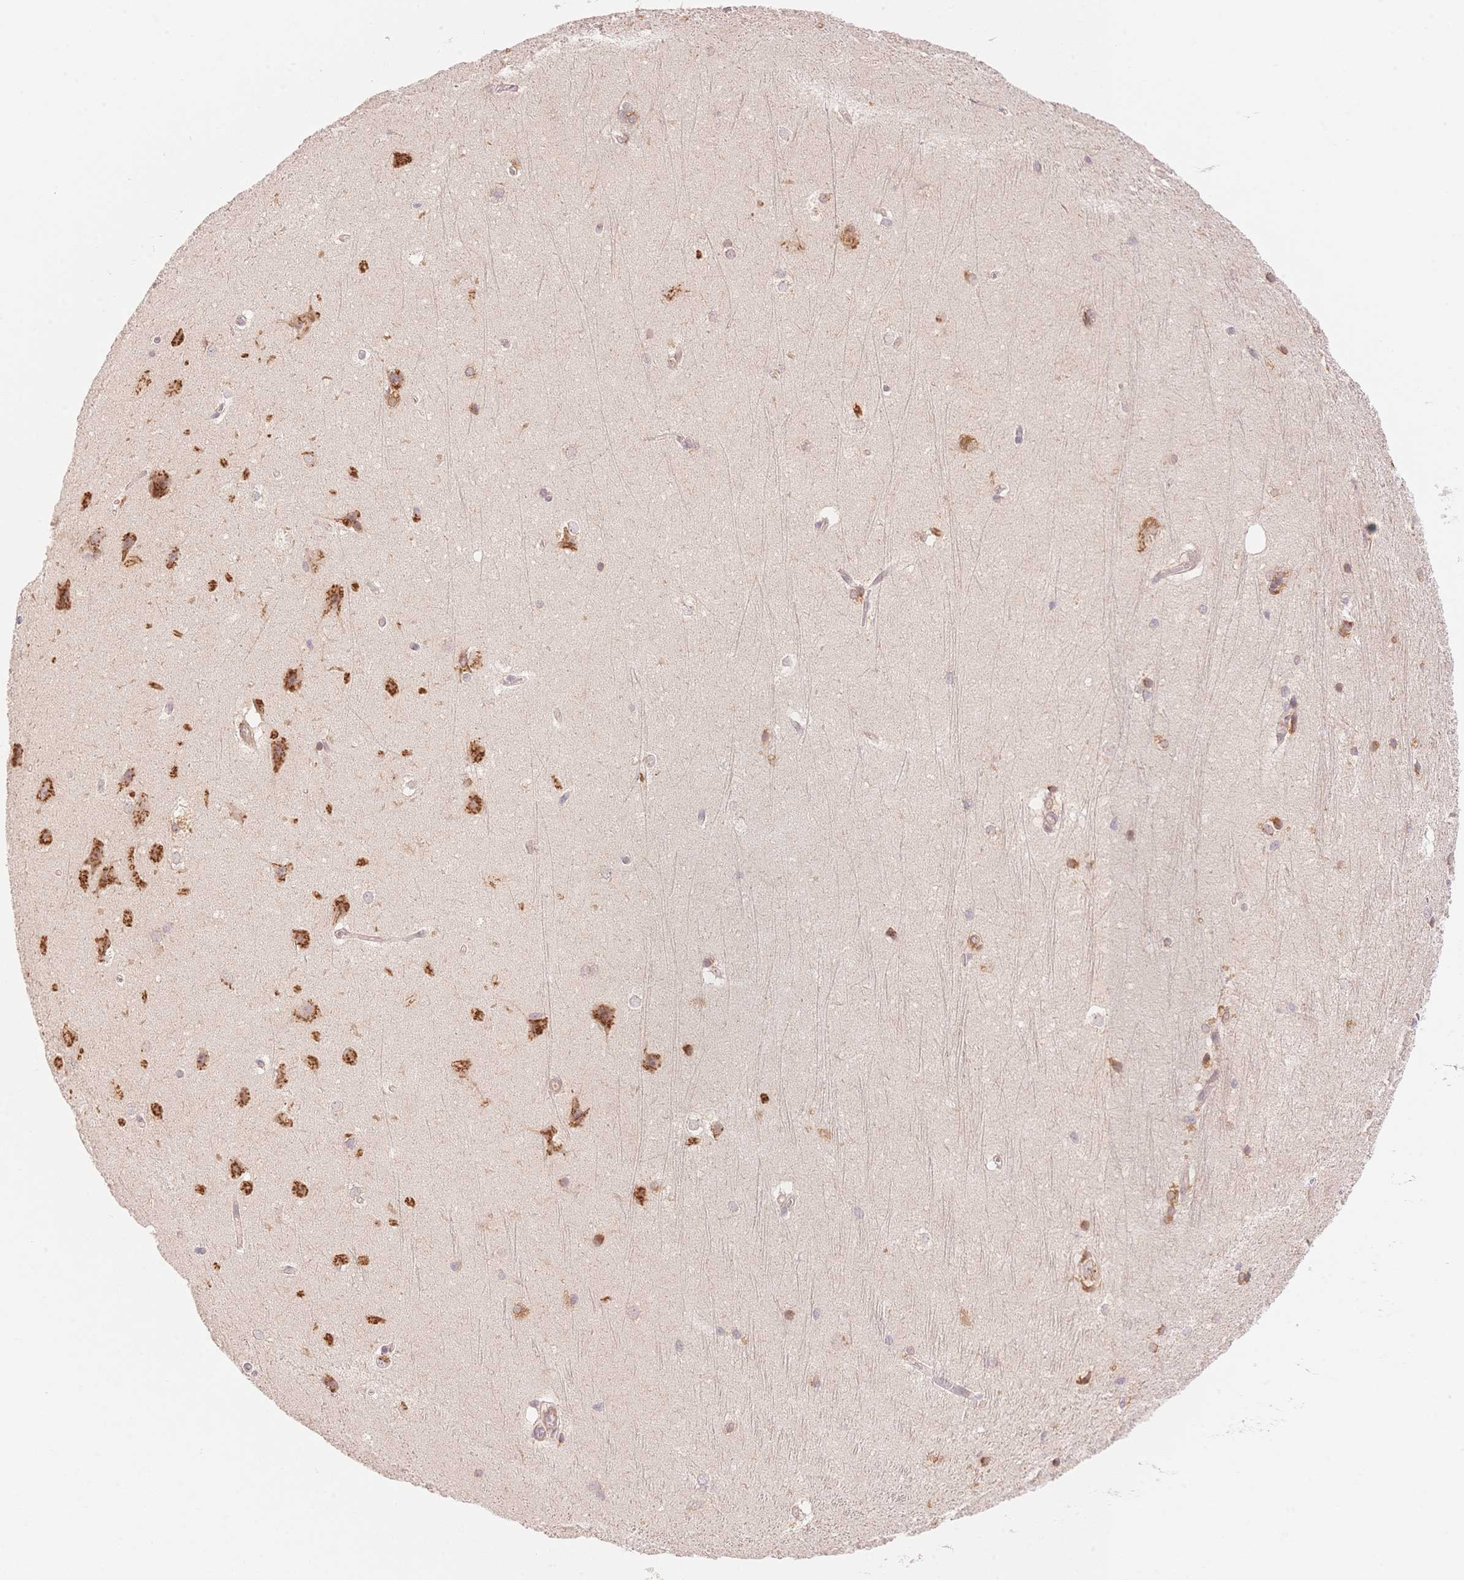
{"staining": {"intensity": "weak", "quantity": "<25%", "location": "cytoplasmic/membranous"}, "tissue": "hippocampus", "cell_type": "Glial cells", "image_type": "normal", "snomed": [{"axis": "morphology", "description": "Normal tissue, NOS"}, {"axis": "topography", "description": "Cerebral cortex"}, {"axis": "topography", "description": "Hippocampus"}], "caption": "DAB (3,3'-diaminobenzidine) immunohistochemical staining of unremarkable human hippocampus exhibits no significant staining in glial cells. (DAB IHC visualized using brightfield microscopy, high magnification).", "gene": "STK39", "patient": {"sex": "female", "age": 19}}